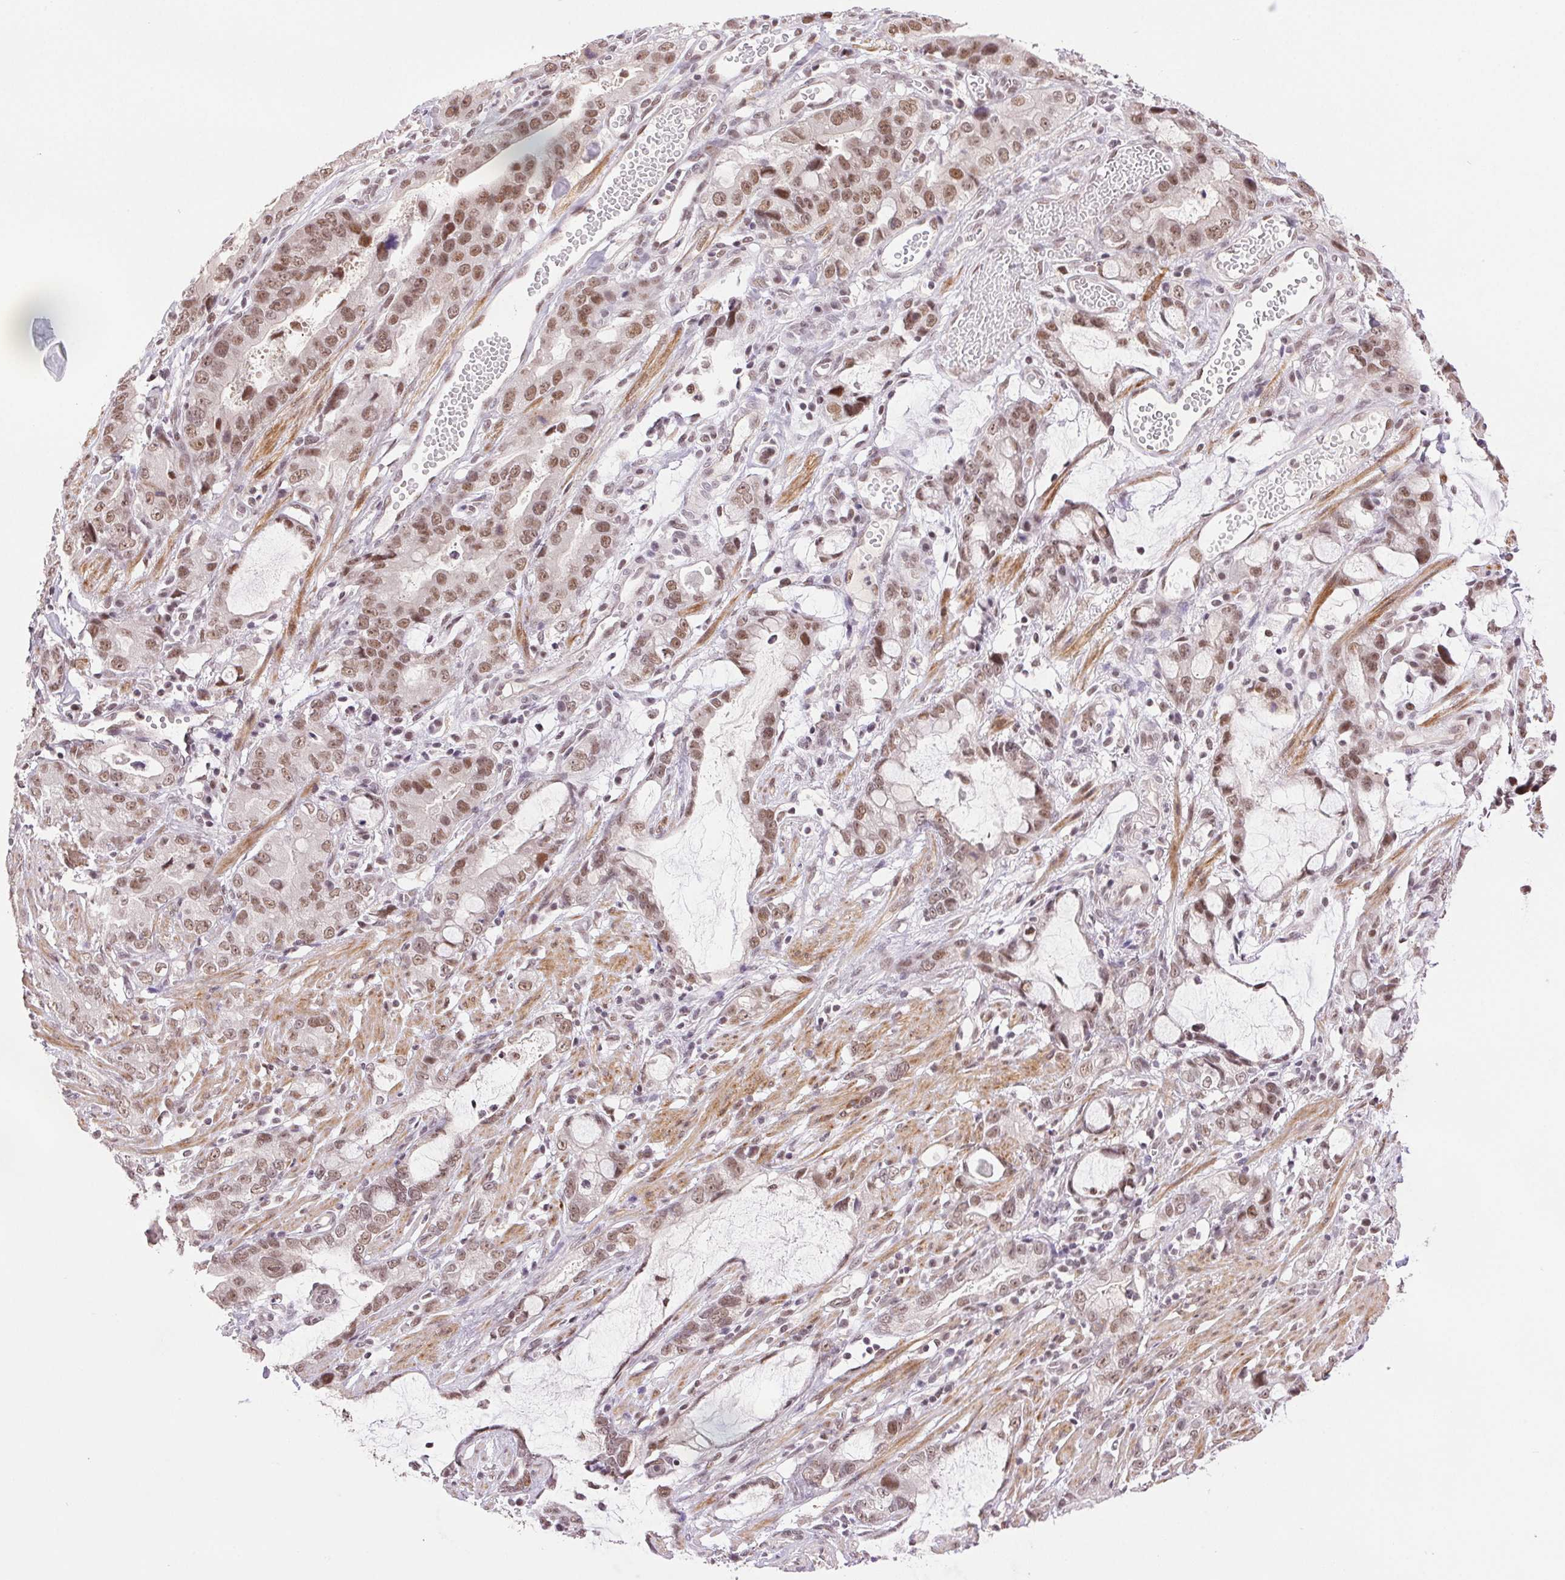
{"staining": {"intensity": "moderate", "quantity": ">75%", "location": "nuclear"}, "tissue": "stomach cancer", "cell_type": "Tumor cells", "image_type": "cancer", "snomed": [{"axis": "morphology", "description": "Adenocarcinoma, NOS"}, {"axis": "topography", "description": "Stomach"}], "caption": "DAB (3,3'-diaminobenzidine) immunohistochemical staining of human adenocarcinoma (stomach) shows moderate nuclear protein positivity in approximately >75% of tumor cells.", "gene": "PRPF18", "patient": {"sex": "male", "age": 55}}